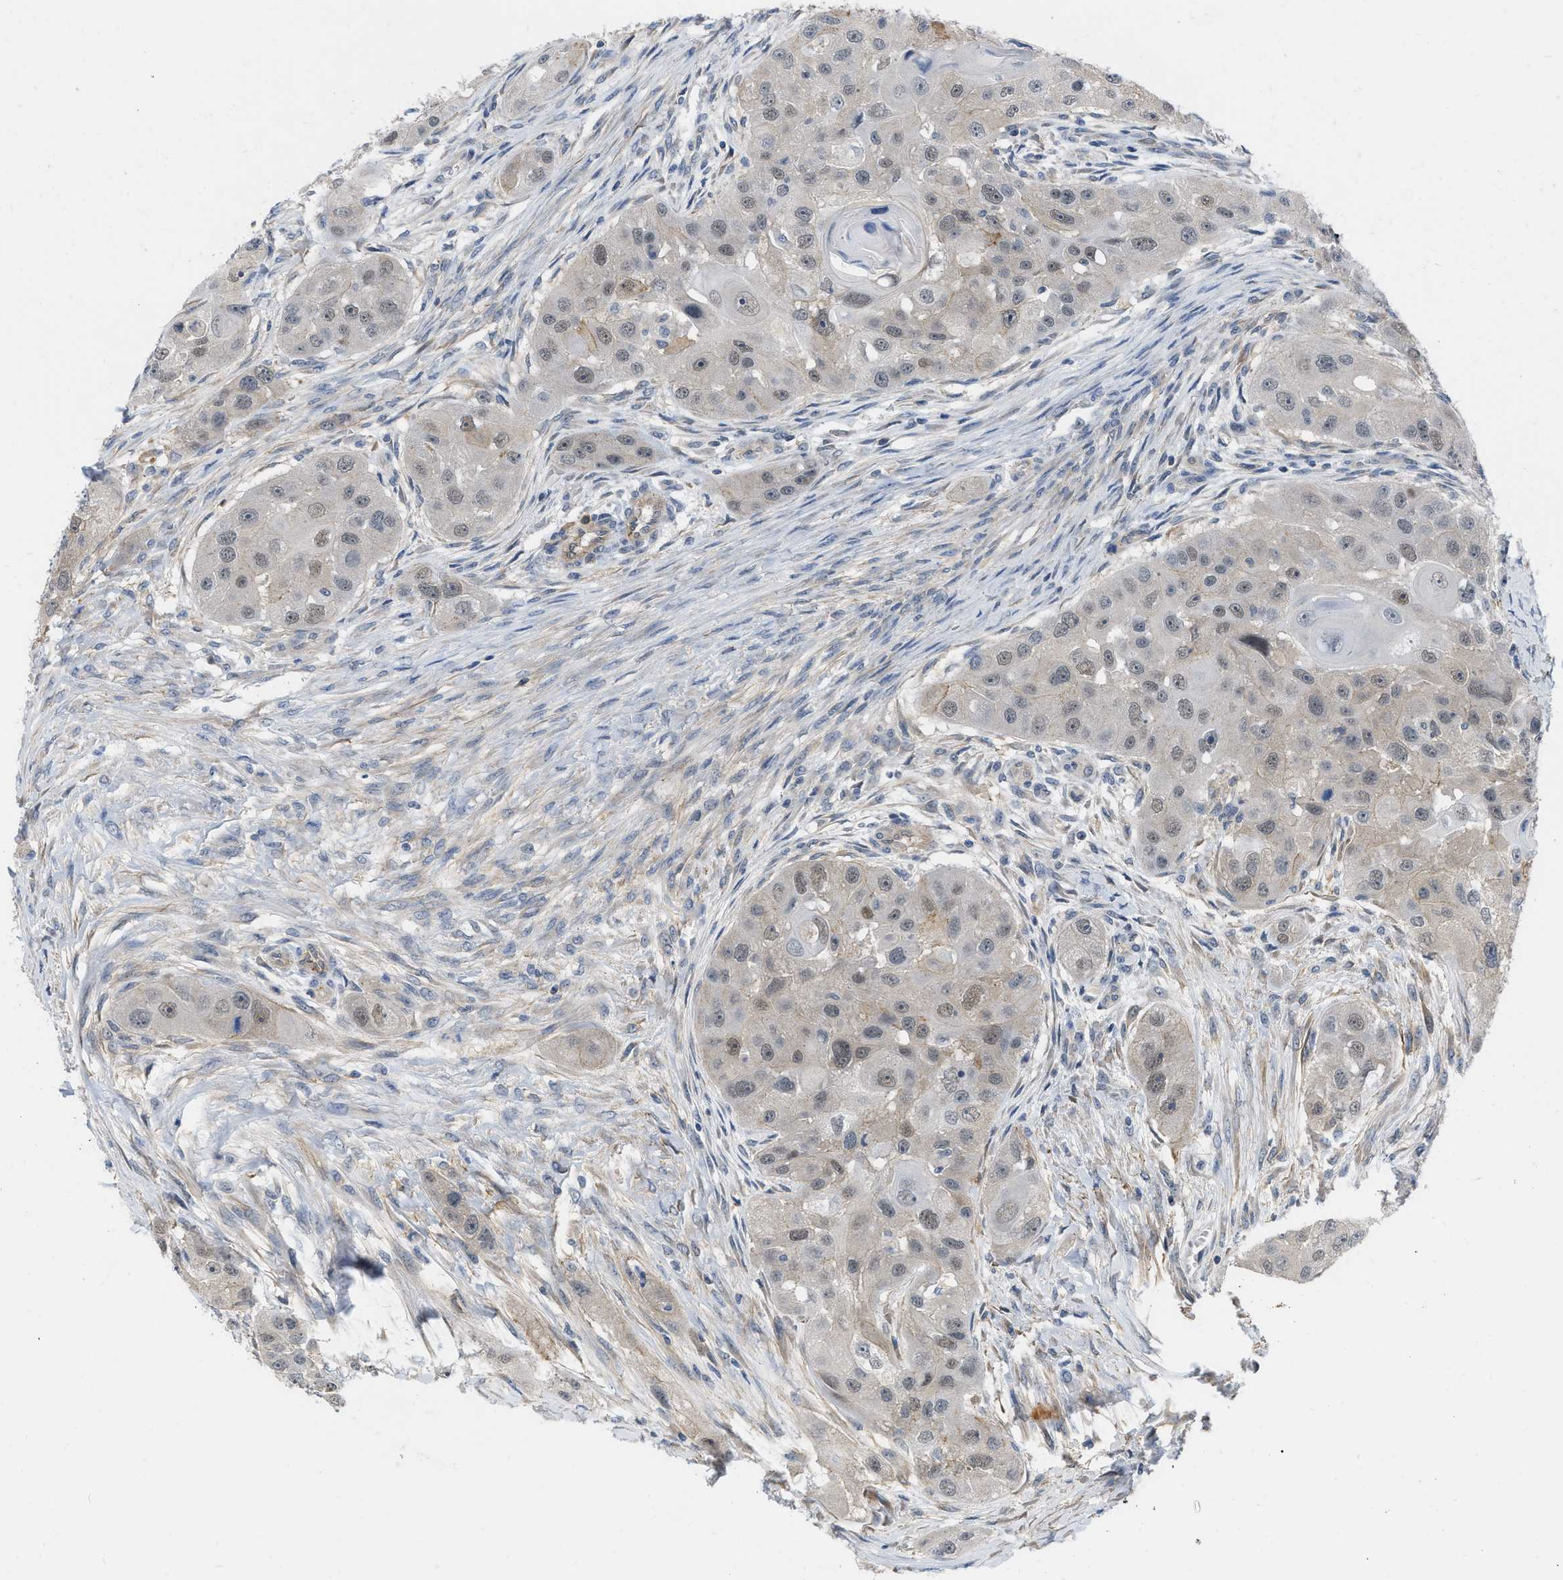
{"staining": {"intensity": "negative", "quantity": "none", "location": "none"}, "tissue": "head and neck cancer", "cell_type": "Tumor cells", "image_type": "cancer", "snomed": [{"axis": "morphology", "description": "Normal tissue, NOS"}, {"axis": "morphology", "description": "Squamous cell carcinoma, NOS"}, {"axis": "topography", "description": "Skeletal muscle"}, {"axis": "topography", "description": "Head-Neck"}], "caption": "Head and neck cancer stained for a protein using immunohistochemistry shows no staining tumor cells.", "gene": "NAPEPLD", "patient": {"sex": "male", "age": 51}}